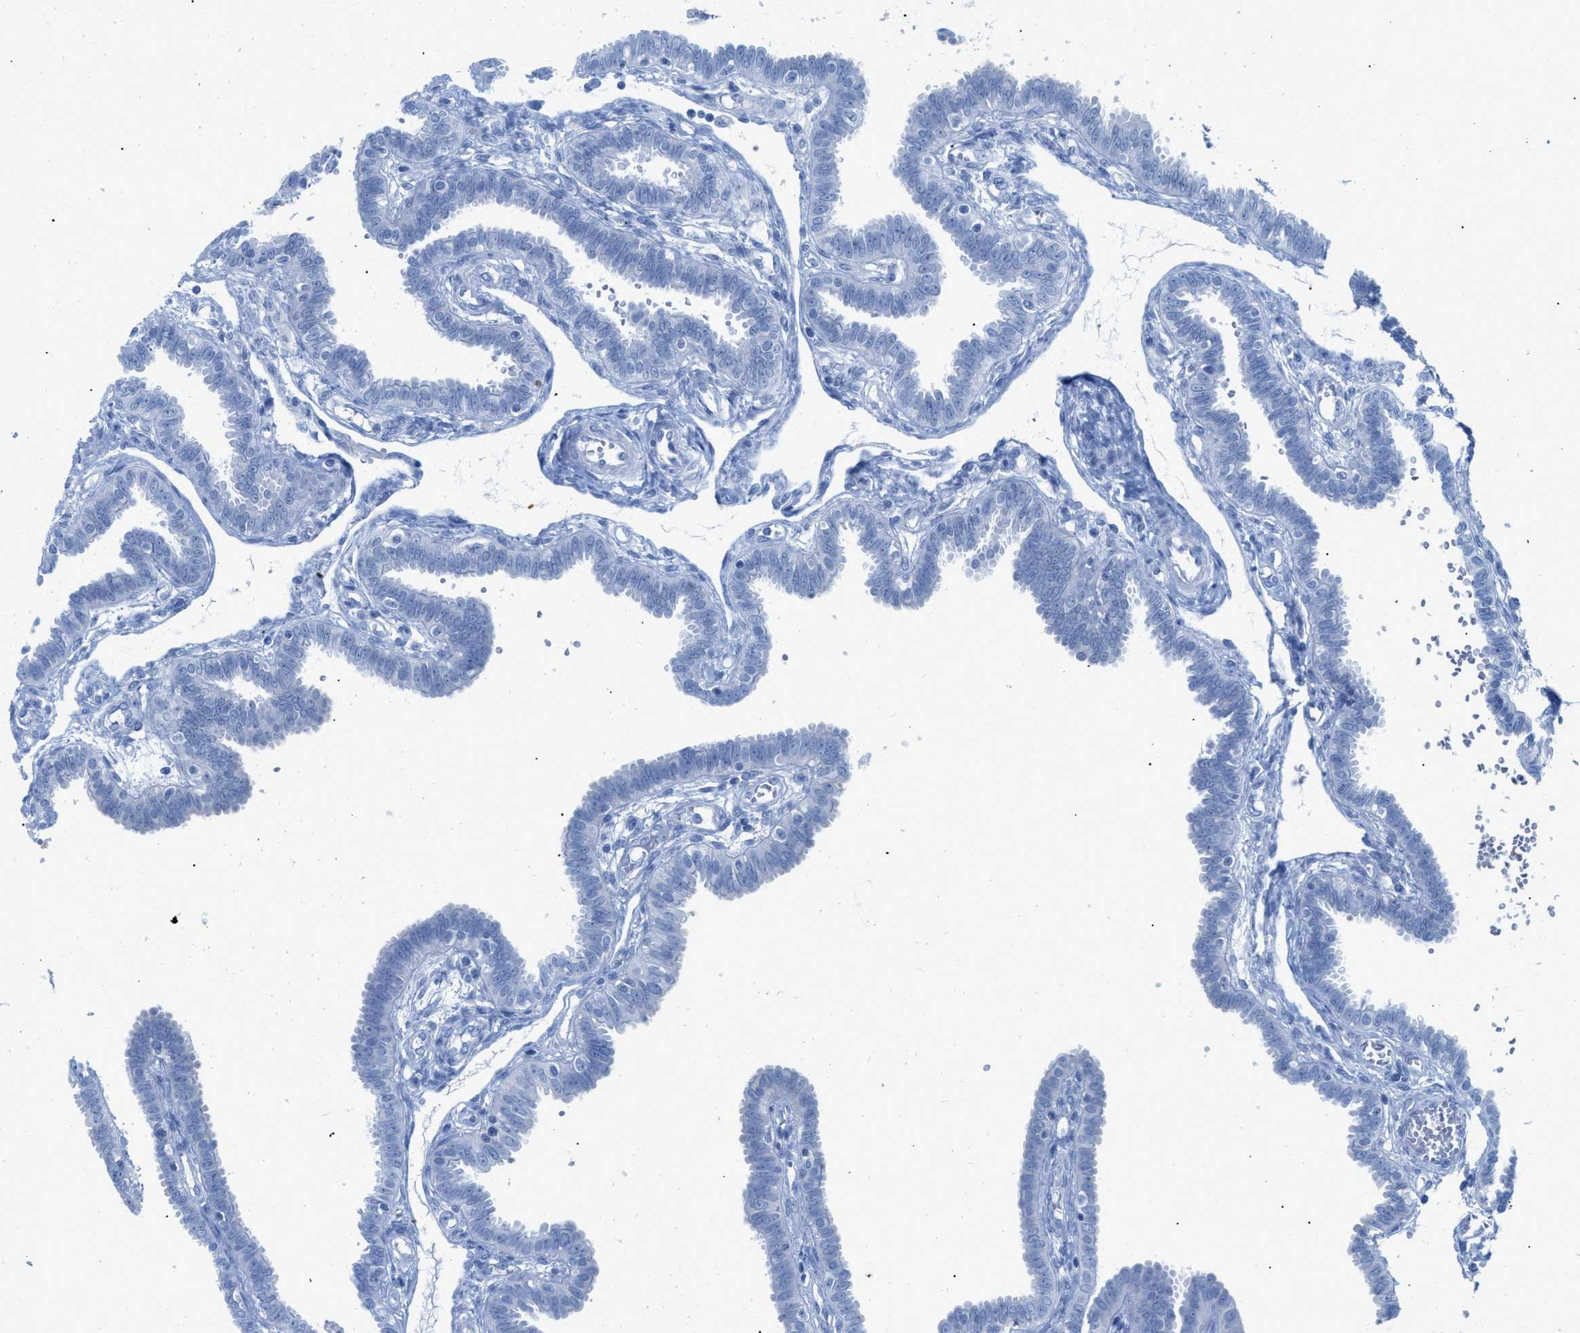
{"staining": {"intensity": "negative", "quantity": "none", "location": "none"}, "tissue": "fallopian tube", "cell_type": "Glandular cells", "image_type": "normal", "snomed": [{"axis": "morphology", "description": "Normal tissue, NOS"}, {"axis": "topography", "description": "Fallopian tube"}], "caption": "Fallopian tube was stained to show a protein in brown. There is no significant positivity in glandular cells. (Brightfield microscopy of DAB (3,3'-diaminobenzidine) immunohistochemistry at high magnification).", "gene": "TCL1A", "patient": {"sex": "female", "age": 32}}